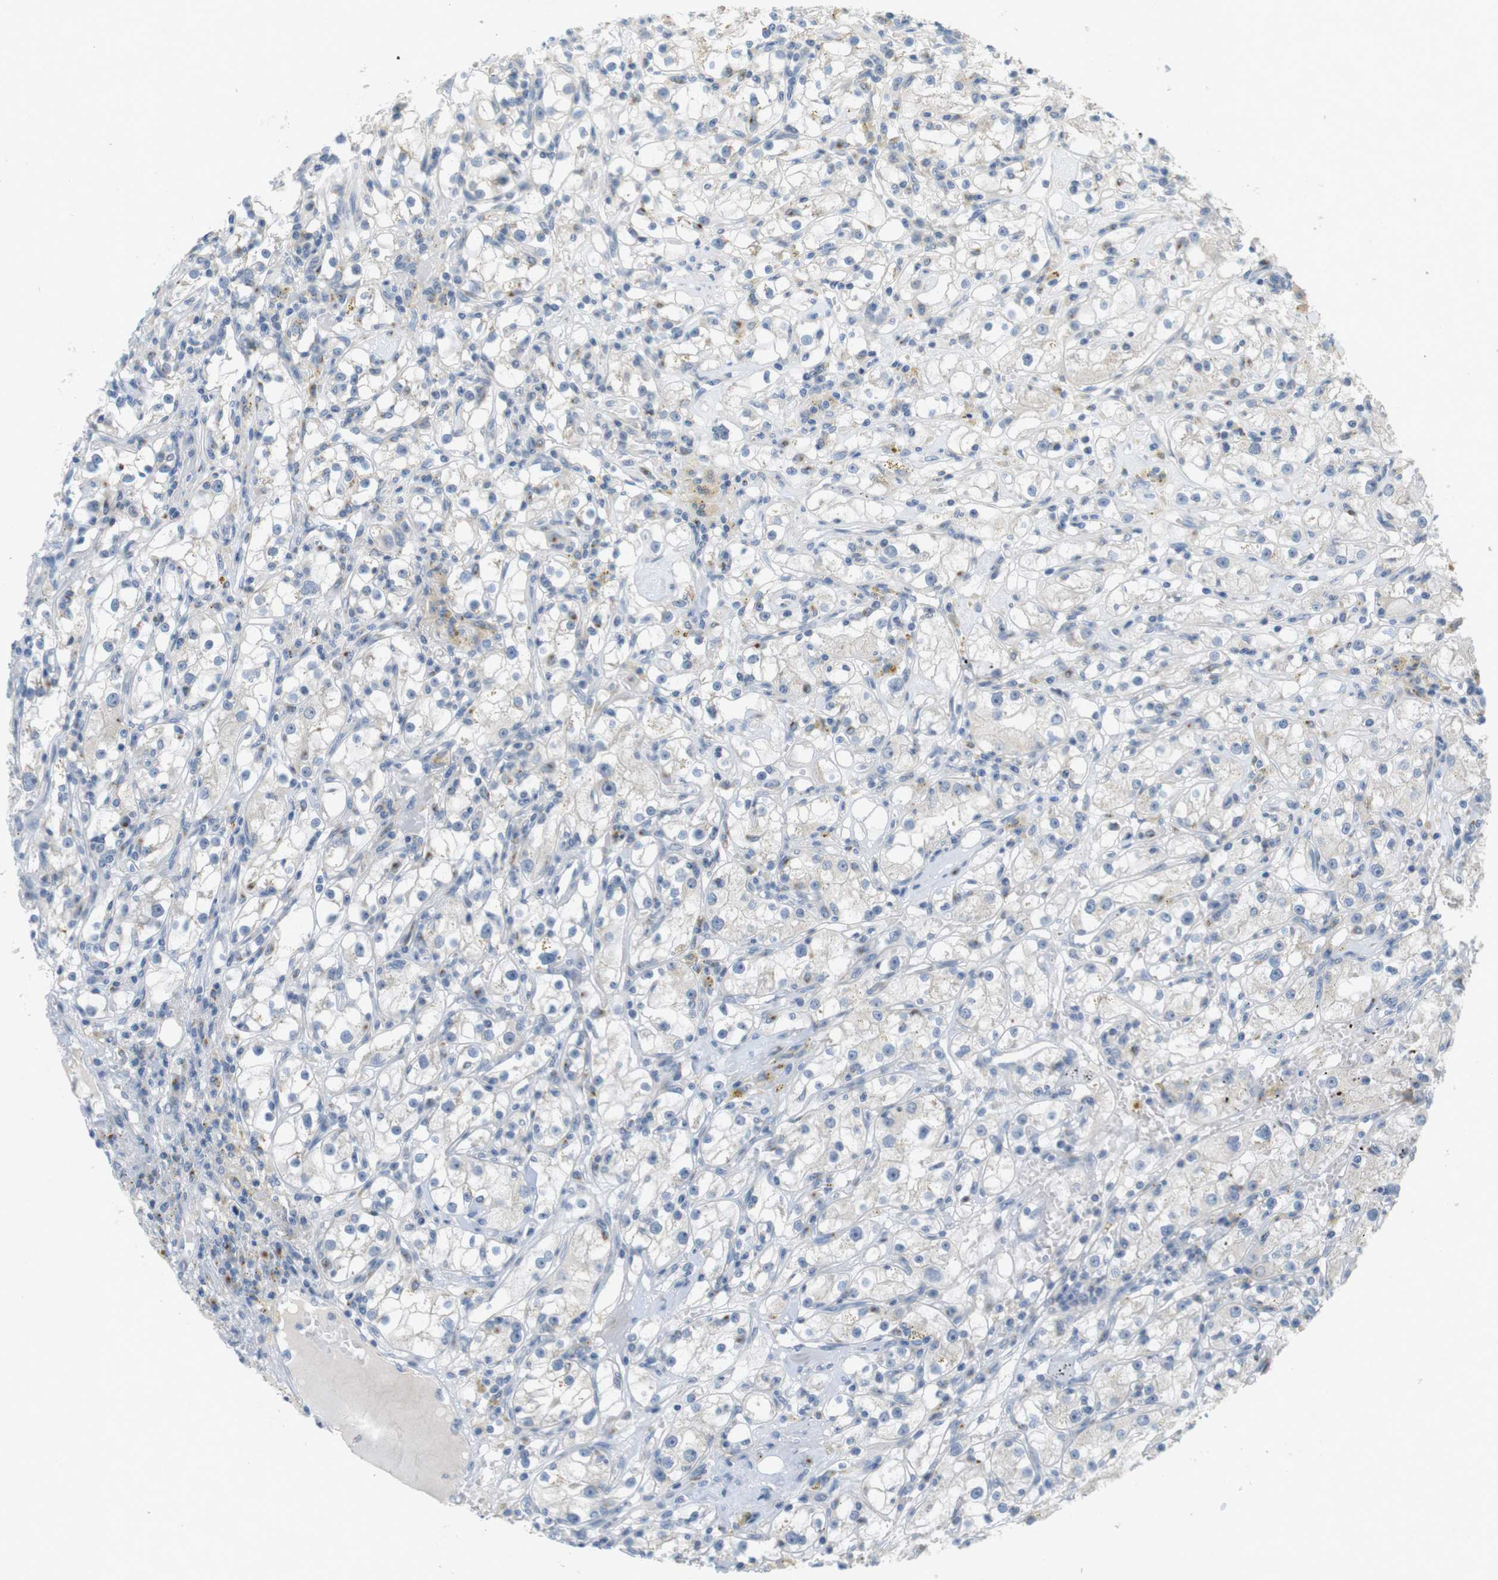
{"staining": {"intensity": "negative", "quantity": "none", "location": "none"}, "tissue": "renal cancer", "cell_type": "Tumor cells", "image_type": "cancer", "snomed": [{"axis": "morphology", "description": "Adenocarcinoma, NOS"}, {"axis": "topography", "description": "Kidney"}], "caption": "Tumor cells are negative for protein expression in human renal adenocarcinoma. (Immunohistochemistry, brightfield microscopy, high magnification).", "gene": "YIPF3", "patient": {"sex": "male", "age": 56}}